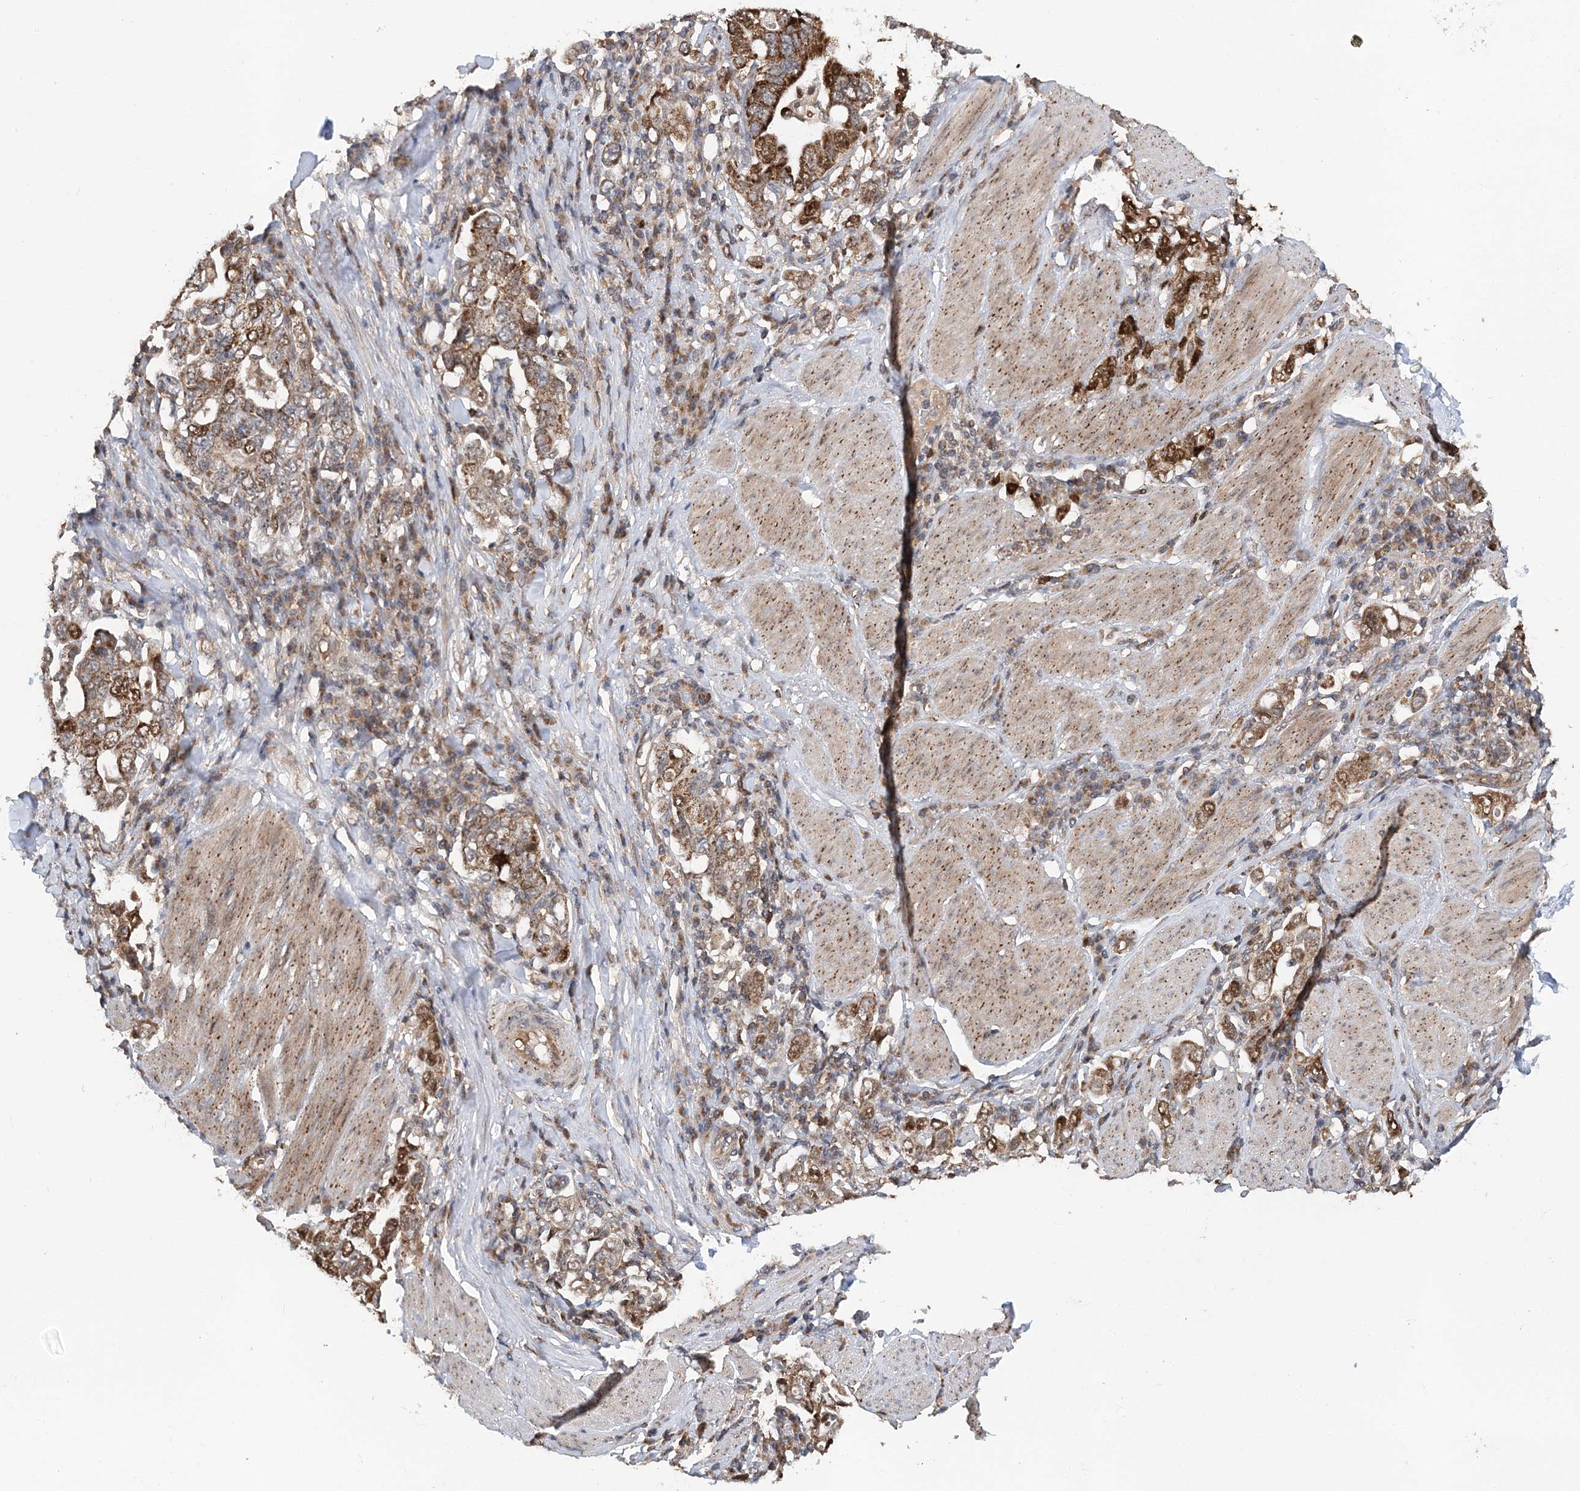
{"staining": {"intensity": "moderate", "quantity": ">75%", "location": "cytoplasmic/membranous,nuclear"}, "tissue": "stomach cancer", "cell_type": "Tumor cells", "image_type": "cancer", "snomed": [{"axis": "morphology", "description": "Adenocarcinoma, NOS"}, {"axis": "topography", "description": "Stomach, upper"}], "caption": "Stomach cancer (adenocarcinoma) stained for a protein demonstrates moderate cytoplasmic/membranous and nuclear positivity in tumor cells. The staining was performed using DAB (3,3'-diaminobenzidine) to visualize the protein expression in brown, while the nuclei were stained in blue with hematoxylin (Magnification: 20x).", "gene": "KIF4A", "patient": {"sex": "male", "age": 62}}